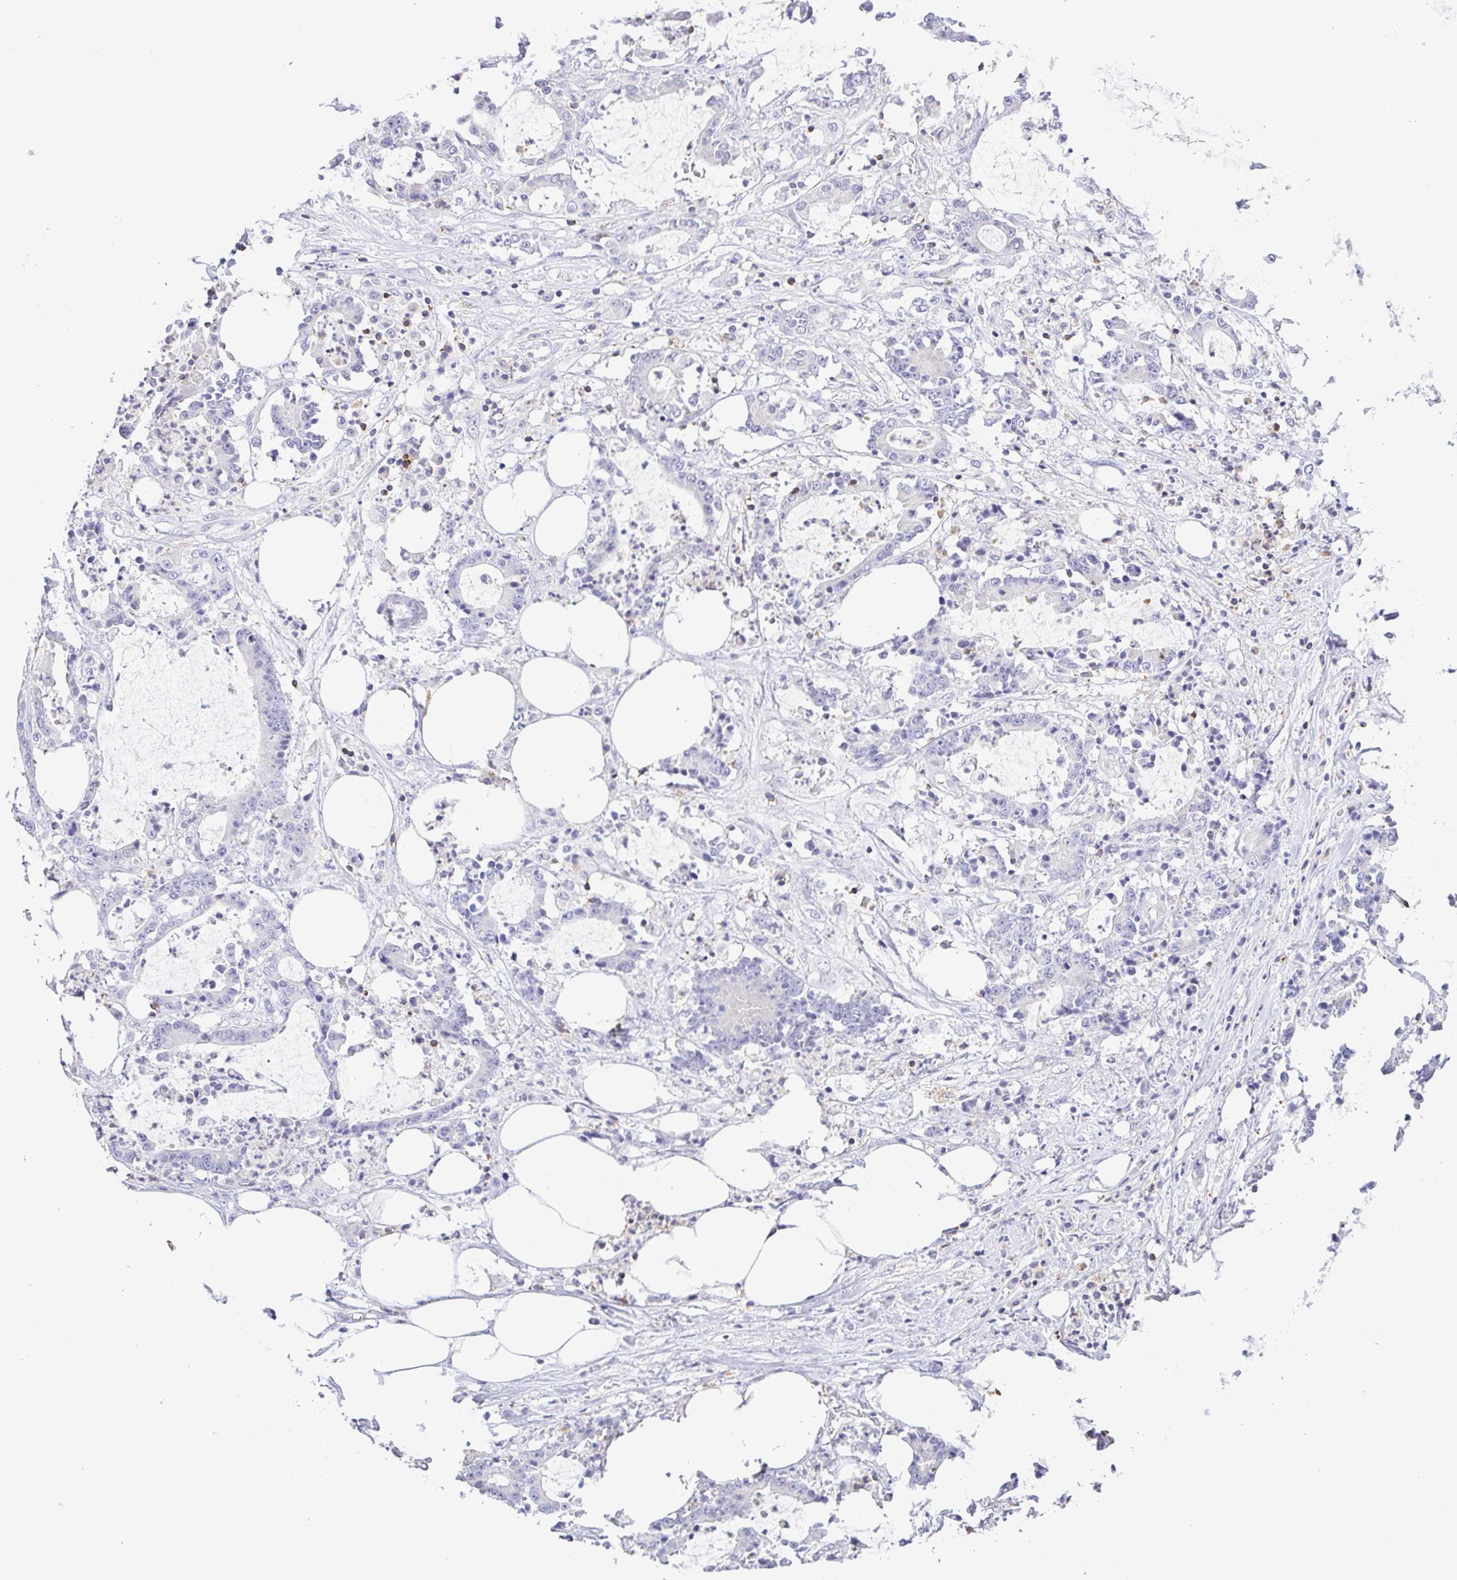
{"staining": {"intensity": "negative", "quantity": "none", "location": "none"}, "tissue": "stomach cancer", "cell_type": "Tumor cells", "image_type": "cancer", "snomed": [{"axis": "morphology", "description": "Adenocarcinoma, NOS"}, {"axis": "topography", "description": "Stomach, upper"}], "caption": "An IHC photomicrograph of adenocarcinoma (stomach) is shown. There is no staining in tumor cells of adenocarcinoma (stomach).", "gene": "PGLYRP1", "patient": {"sex": "male", "age": 68}}